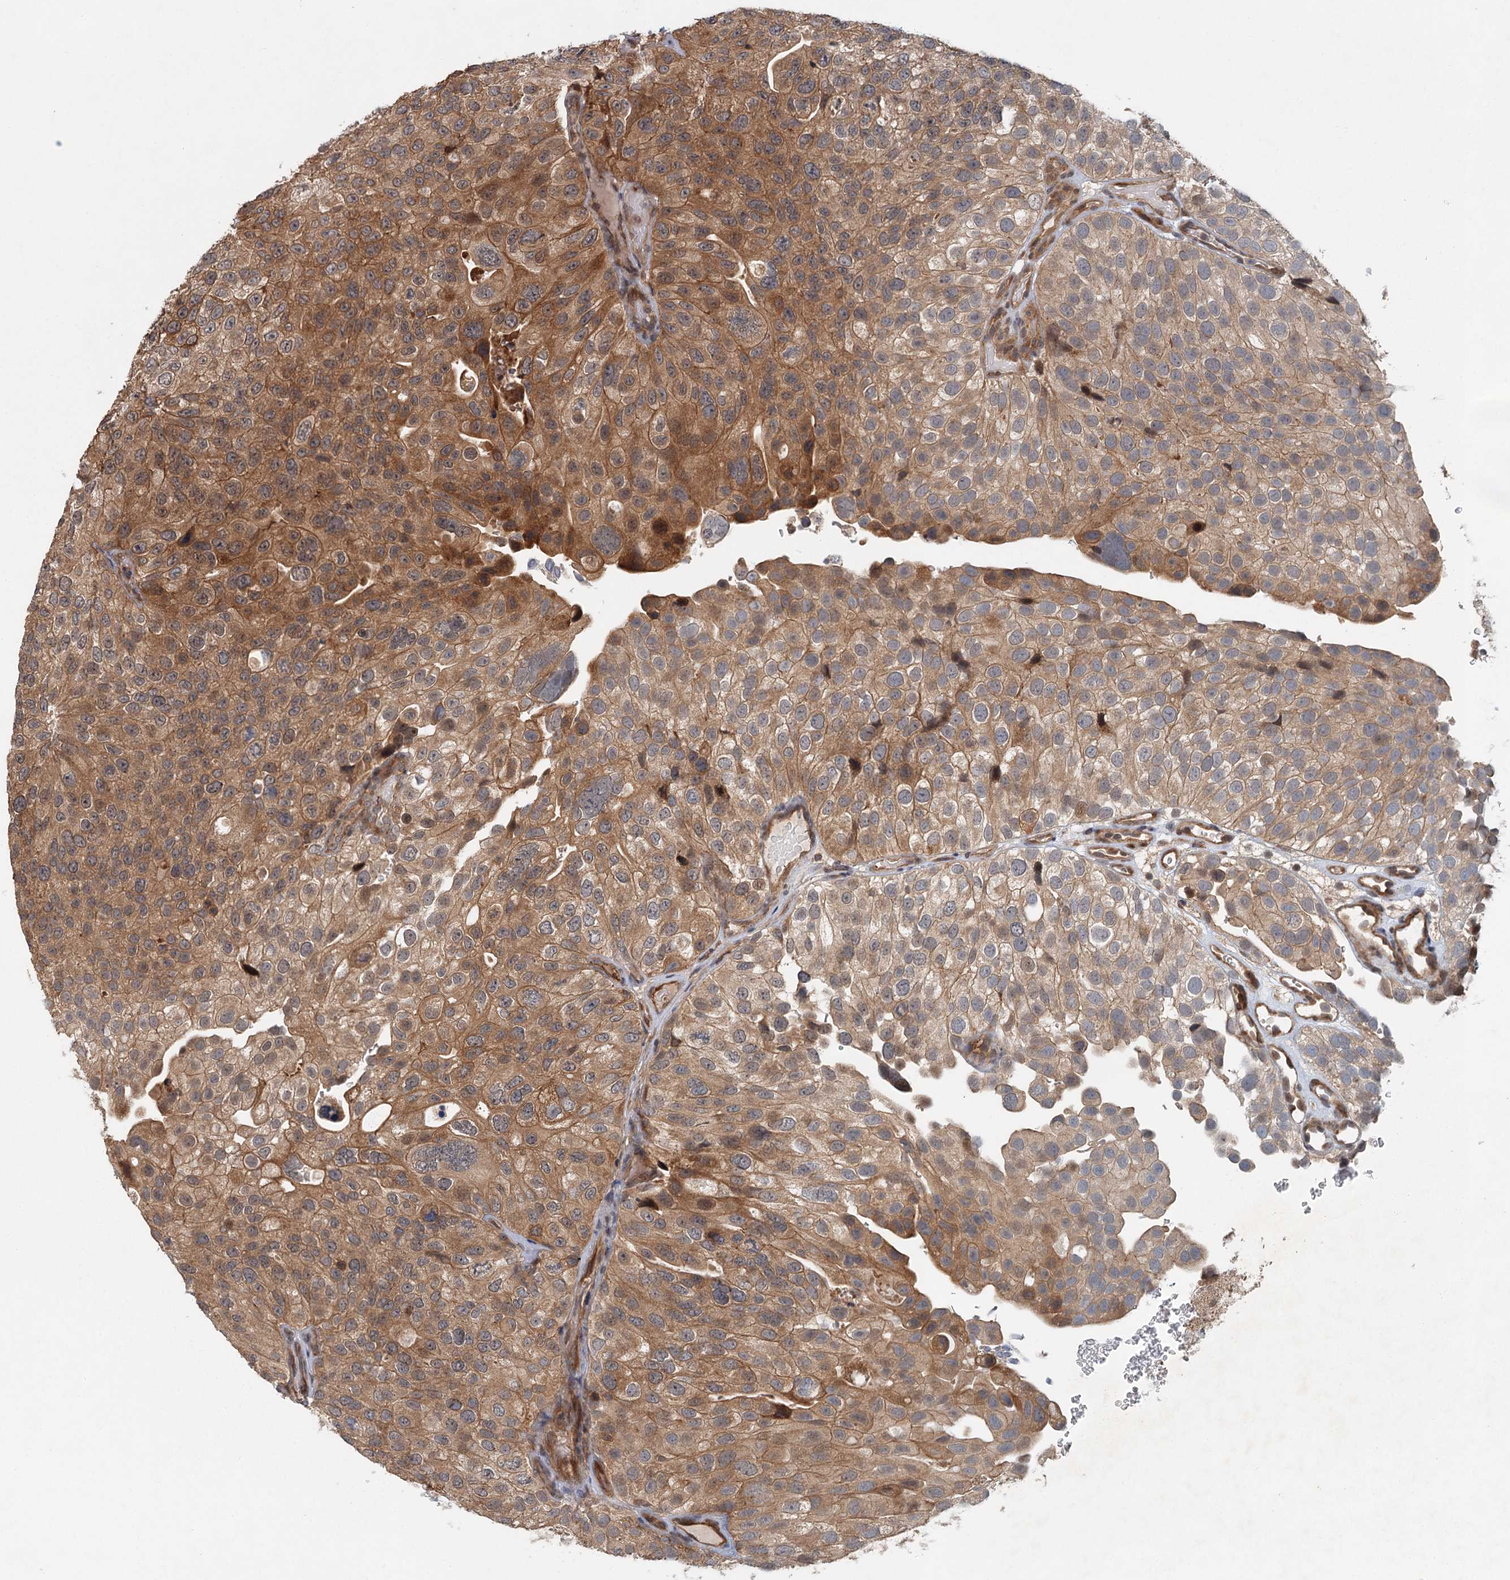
{"staining": {"intensity": "moderate", "quantity": ">75%", "location": "cytoplasmic/membranous"}, "tissue": "urothelial cancer", "cell_type": "Tumor cells", "image_type": "cancer", "snomed": [{"axis": "morphology", "description": "Urothelial carcinoma, Low grade"}, {"axis": "topography", "description": "Urinary bladder"}], "caption": "About >75% of tumor cells in human urothelial cancer display moderate cytoplasmic/membranous protein positivity as visualized by brown immunohistochemical staining.", "gene": "ZNF527", "patient": {"sex": "male", "age": 78}}